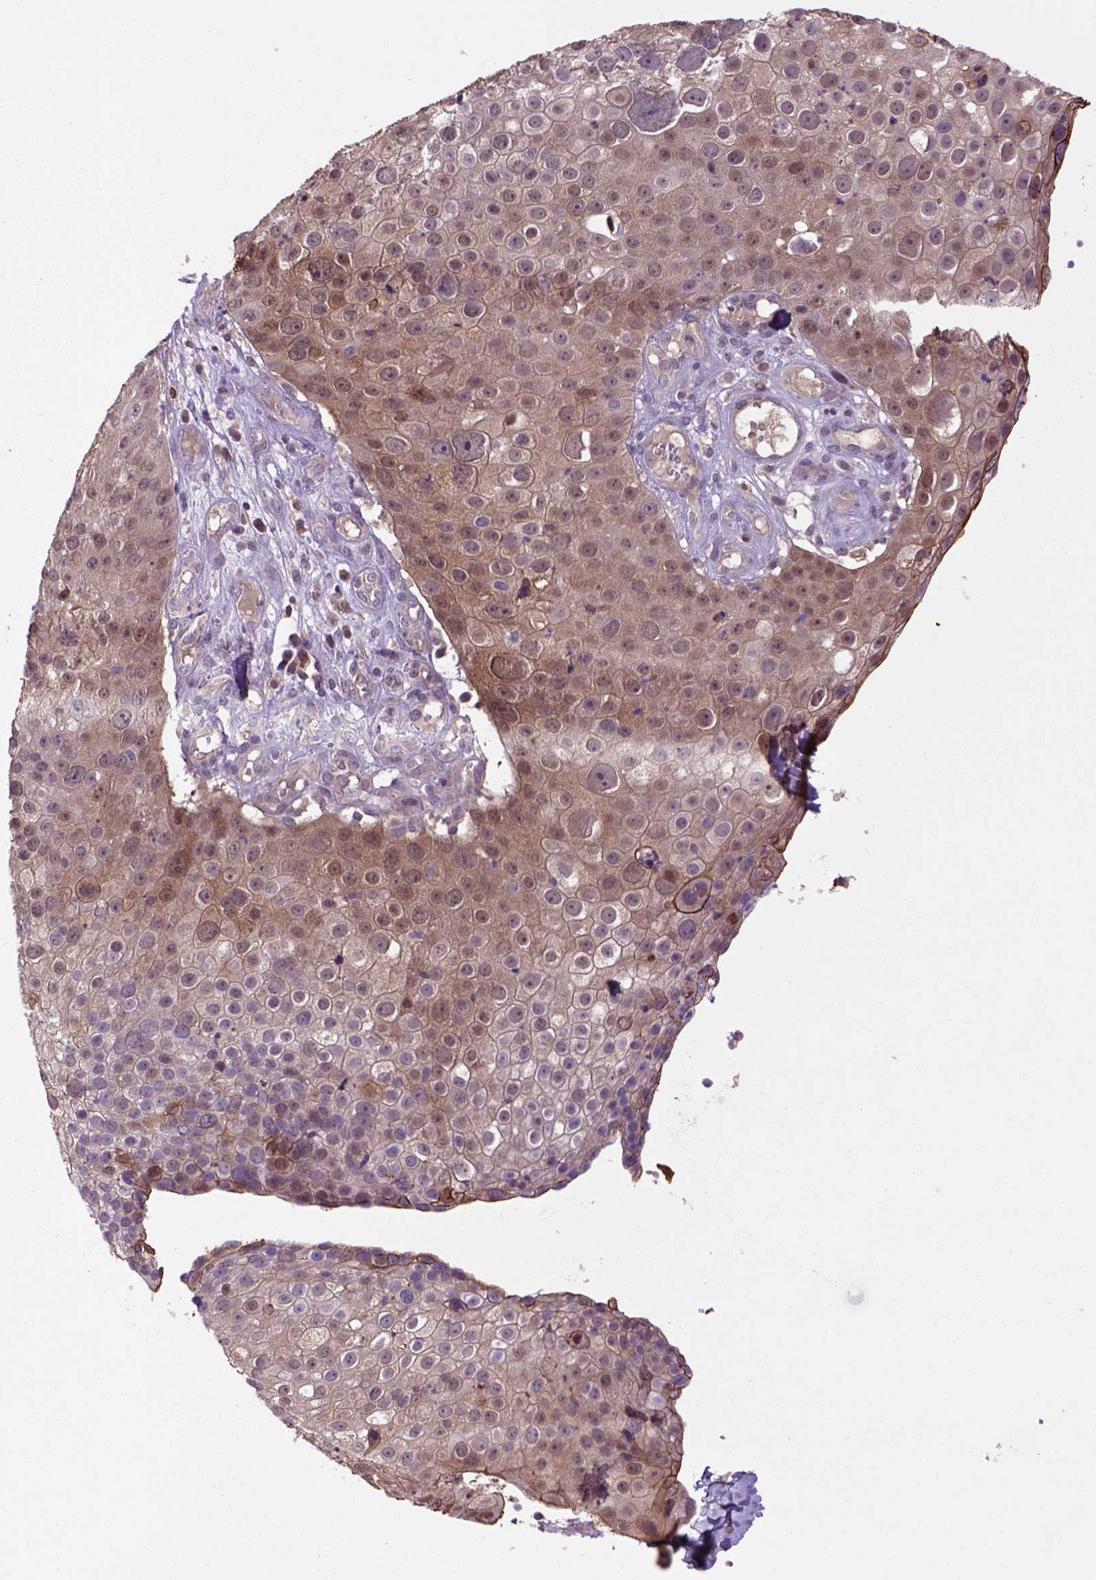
{"staining": {"intensity": "moderate", "quantity": ">75%", "location": "cytoplasmic/membranous"}, "tissue": "skin cancer", "cell_type": "Tumor cells", "image_type": "cancer", "snomed": [{"axis": "morphology", "description": "Squamous cell carcinoma, NOS"}, {"axis": "topography", "description": "Skin"}], "caption": "The immunohistochemical stain labels moderate cytoplasmic/membranous expression in tumor cells of squamous cell carcinoma (skin) tissue. (DAB = brown stain, brightfield microscopy at high magnification).", "gene": "HSPBP1", "patient": {"sex": "male", "age": 71}}